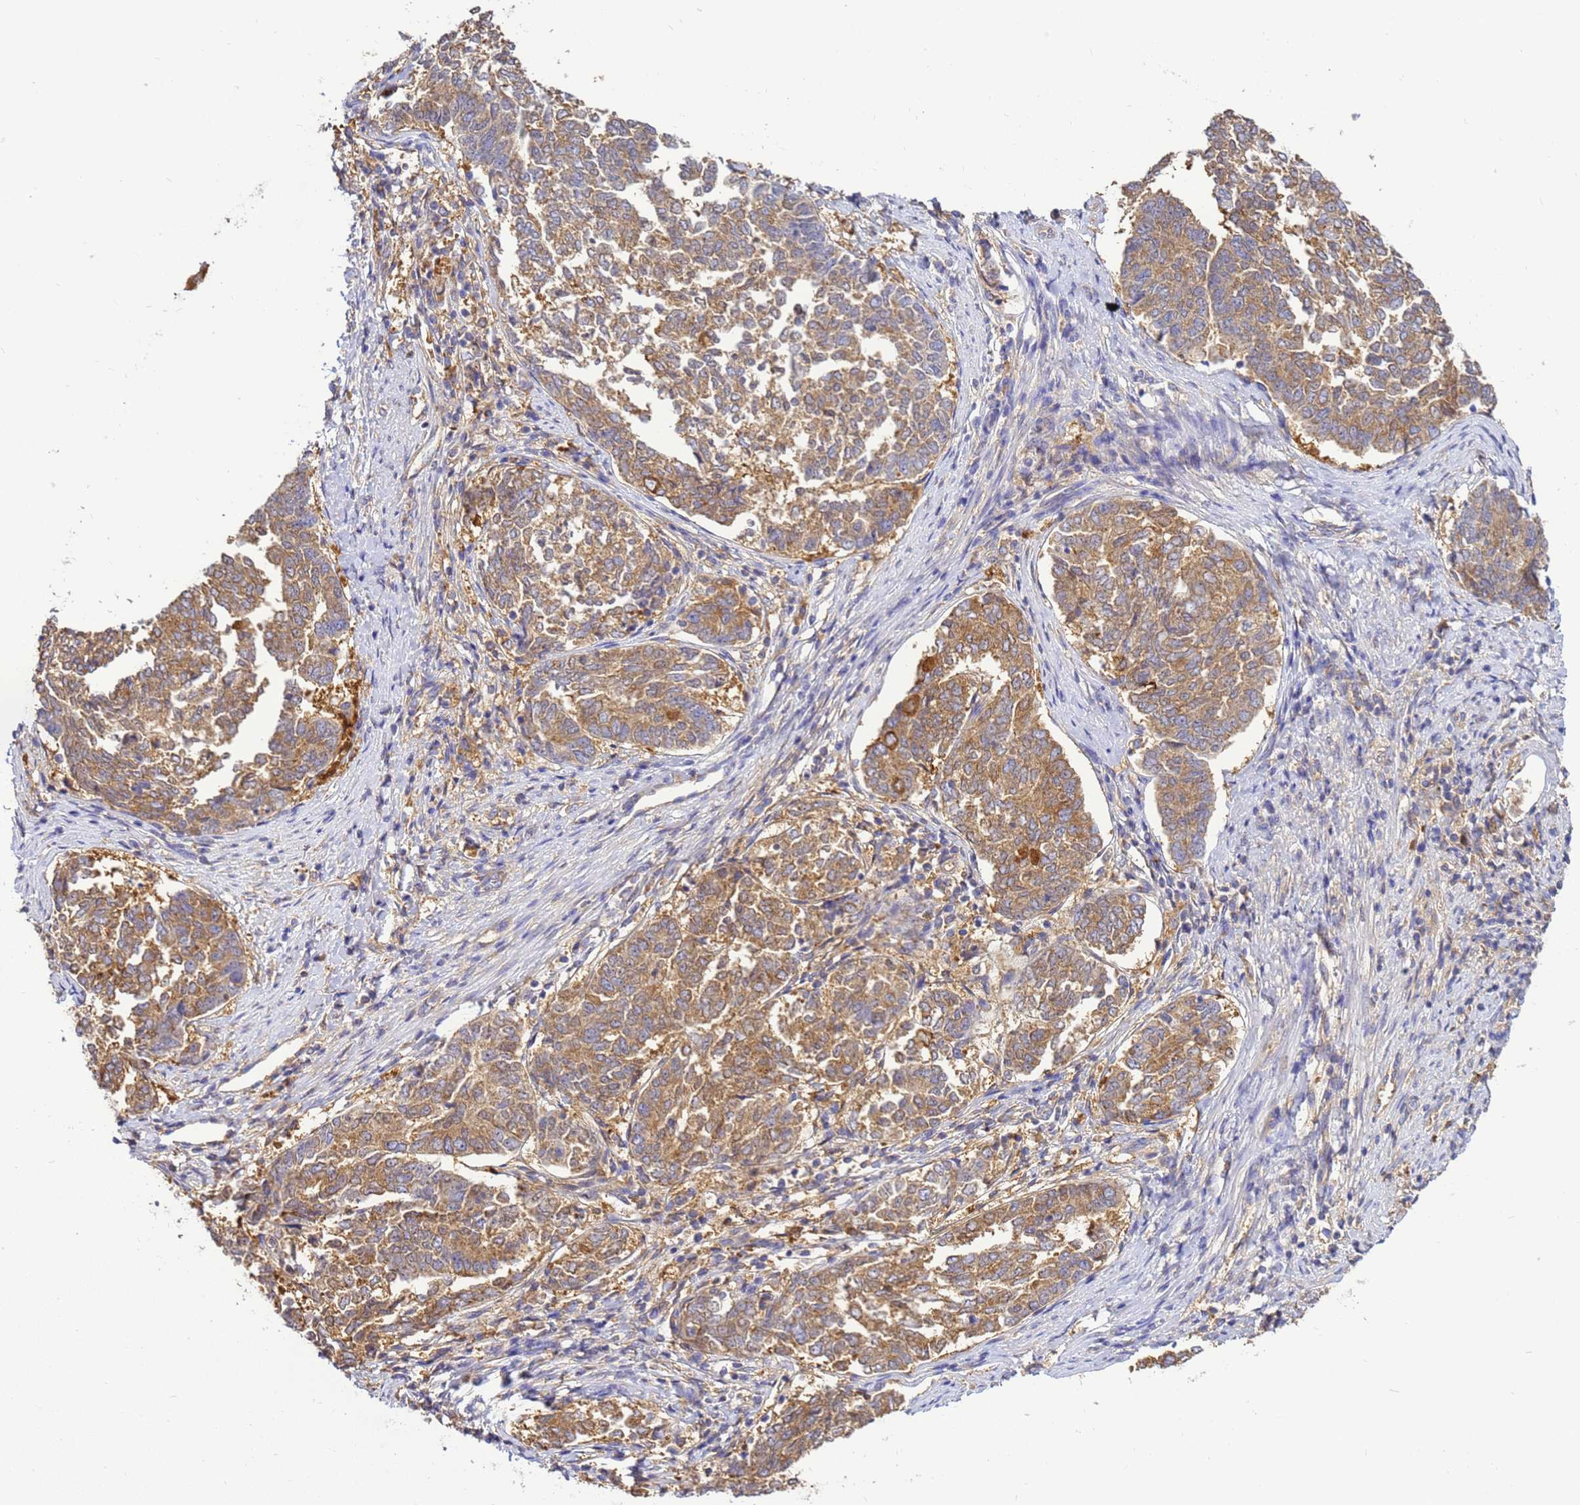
{"staining": {"intensity": "moderate", "quantity": ">75%", "location": "cytoplasmic/membranous"}, "tissue": "endometrial cancer", "cell_type": "Tumor cells", "image_type": "cancer", "snomed": [{"axis": "morphology", "description": "Adenocarcinoma, NOS"}, {"axis": "topography", "description": "Endometrium"}], "caption": "Human endometrial cancer (adenocarcinoma) stained for a protein (brown) exhibits moderate cytoplasmic/membranous positive expression in approximately >75% of tumor cells.", "gene": "NARS1", "patient": {"sex": "female", "age": 80}}